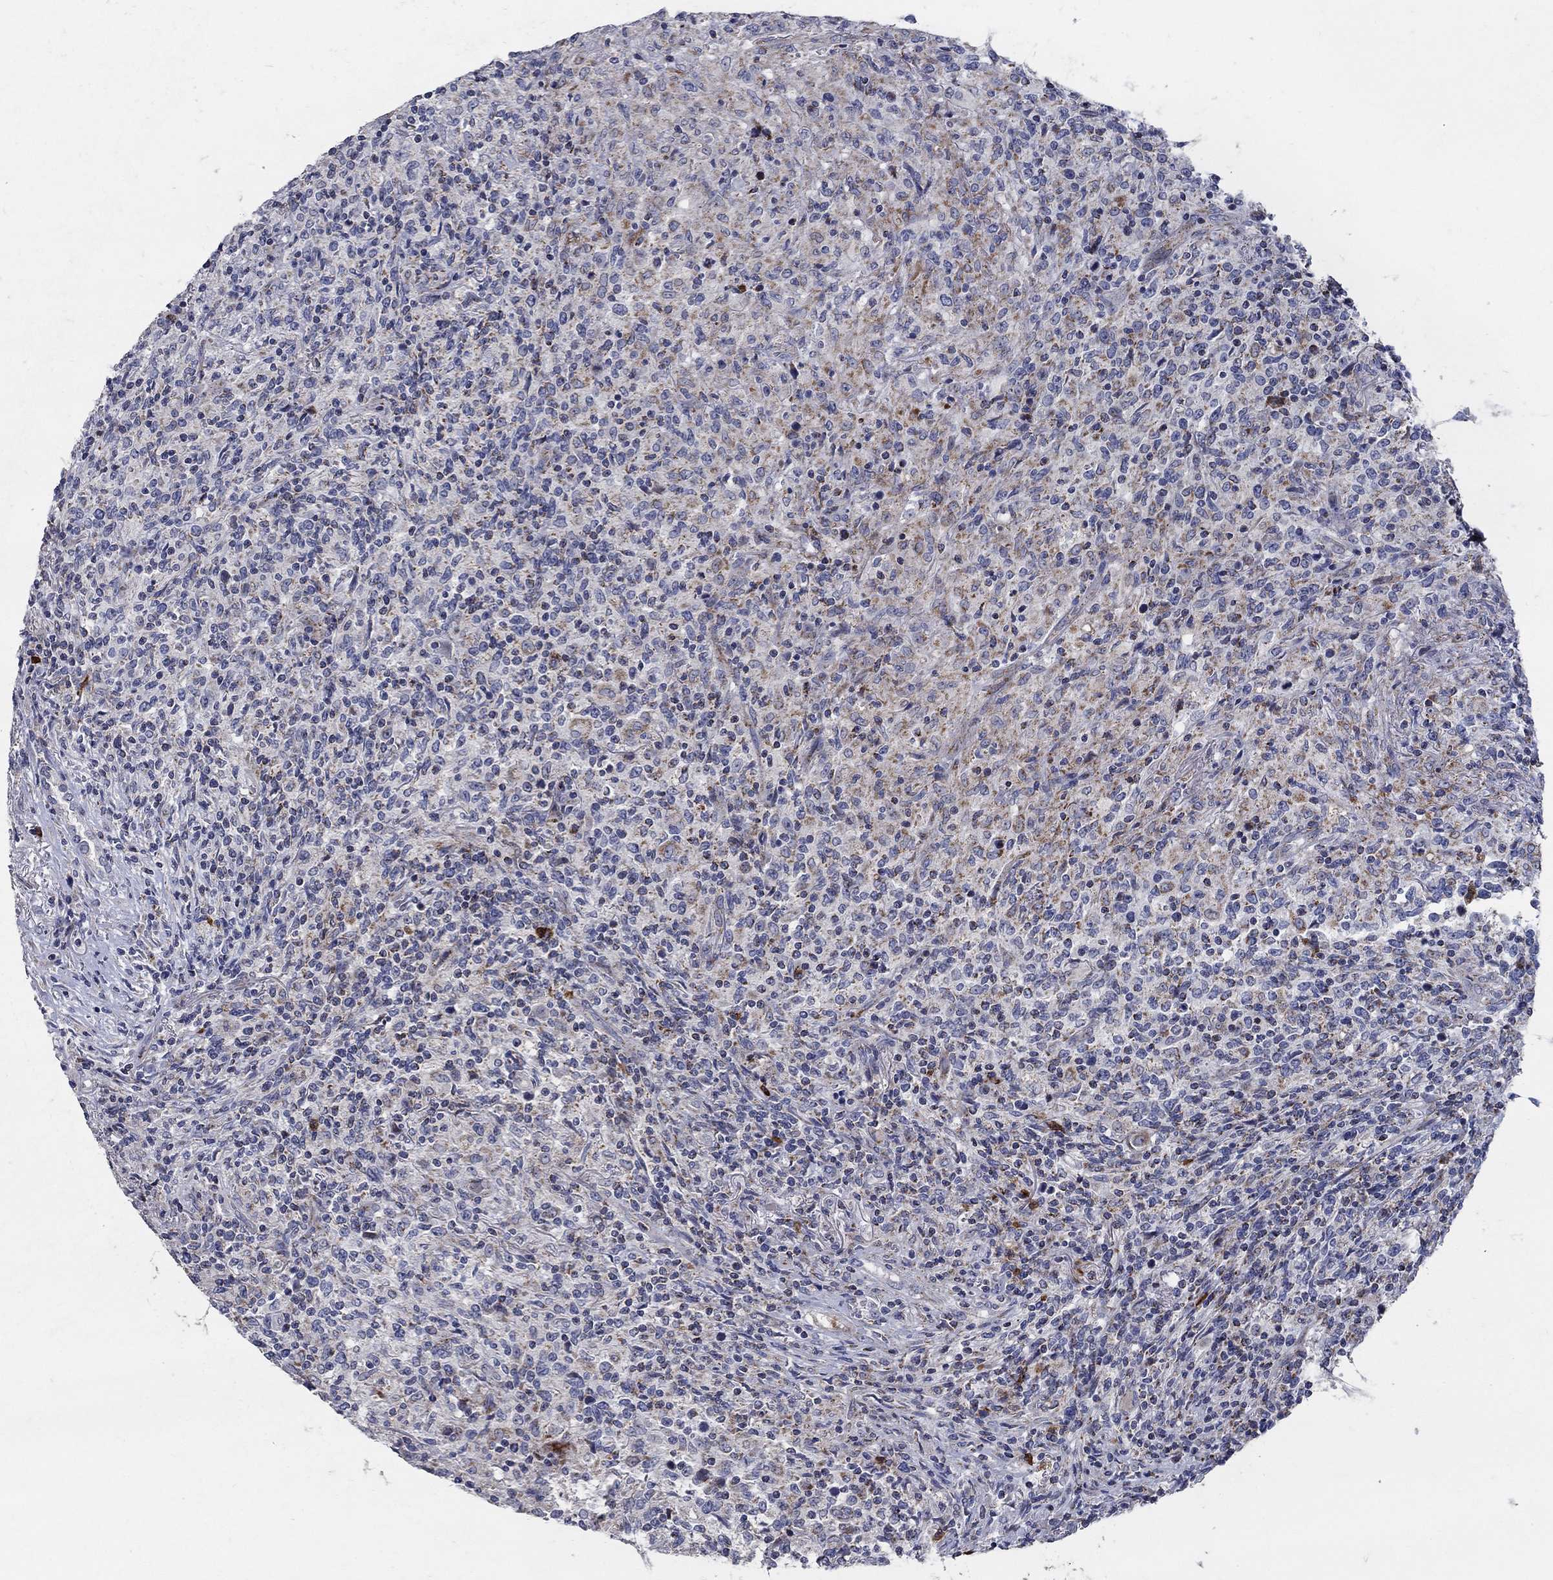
{"staining": {"intensity": "moderate", "quantity": "25%-75%", "location": "cytoplasmic/membranous"}, "tissue": "lymphoma", "cell_type": "Tumor cells", "image_type": "cancer", "snomed": [{"axis": "morphology", "description": "Malignant lymphoma, non-Hodgkin's type, High grade"}, {"axis": "topography", "description": "Lung"}], "caption": "An IHC micrograph of neoplastic tissue is shown. Protein staining in brown shows moderate cytoplasmic/membranous positivity in malignant lymphoma, non-Hodgkin's type (high-grade) within tumor cells.", "gene": "HMX2", "patient": {"sex": "male", "age": 79}}